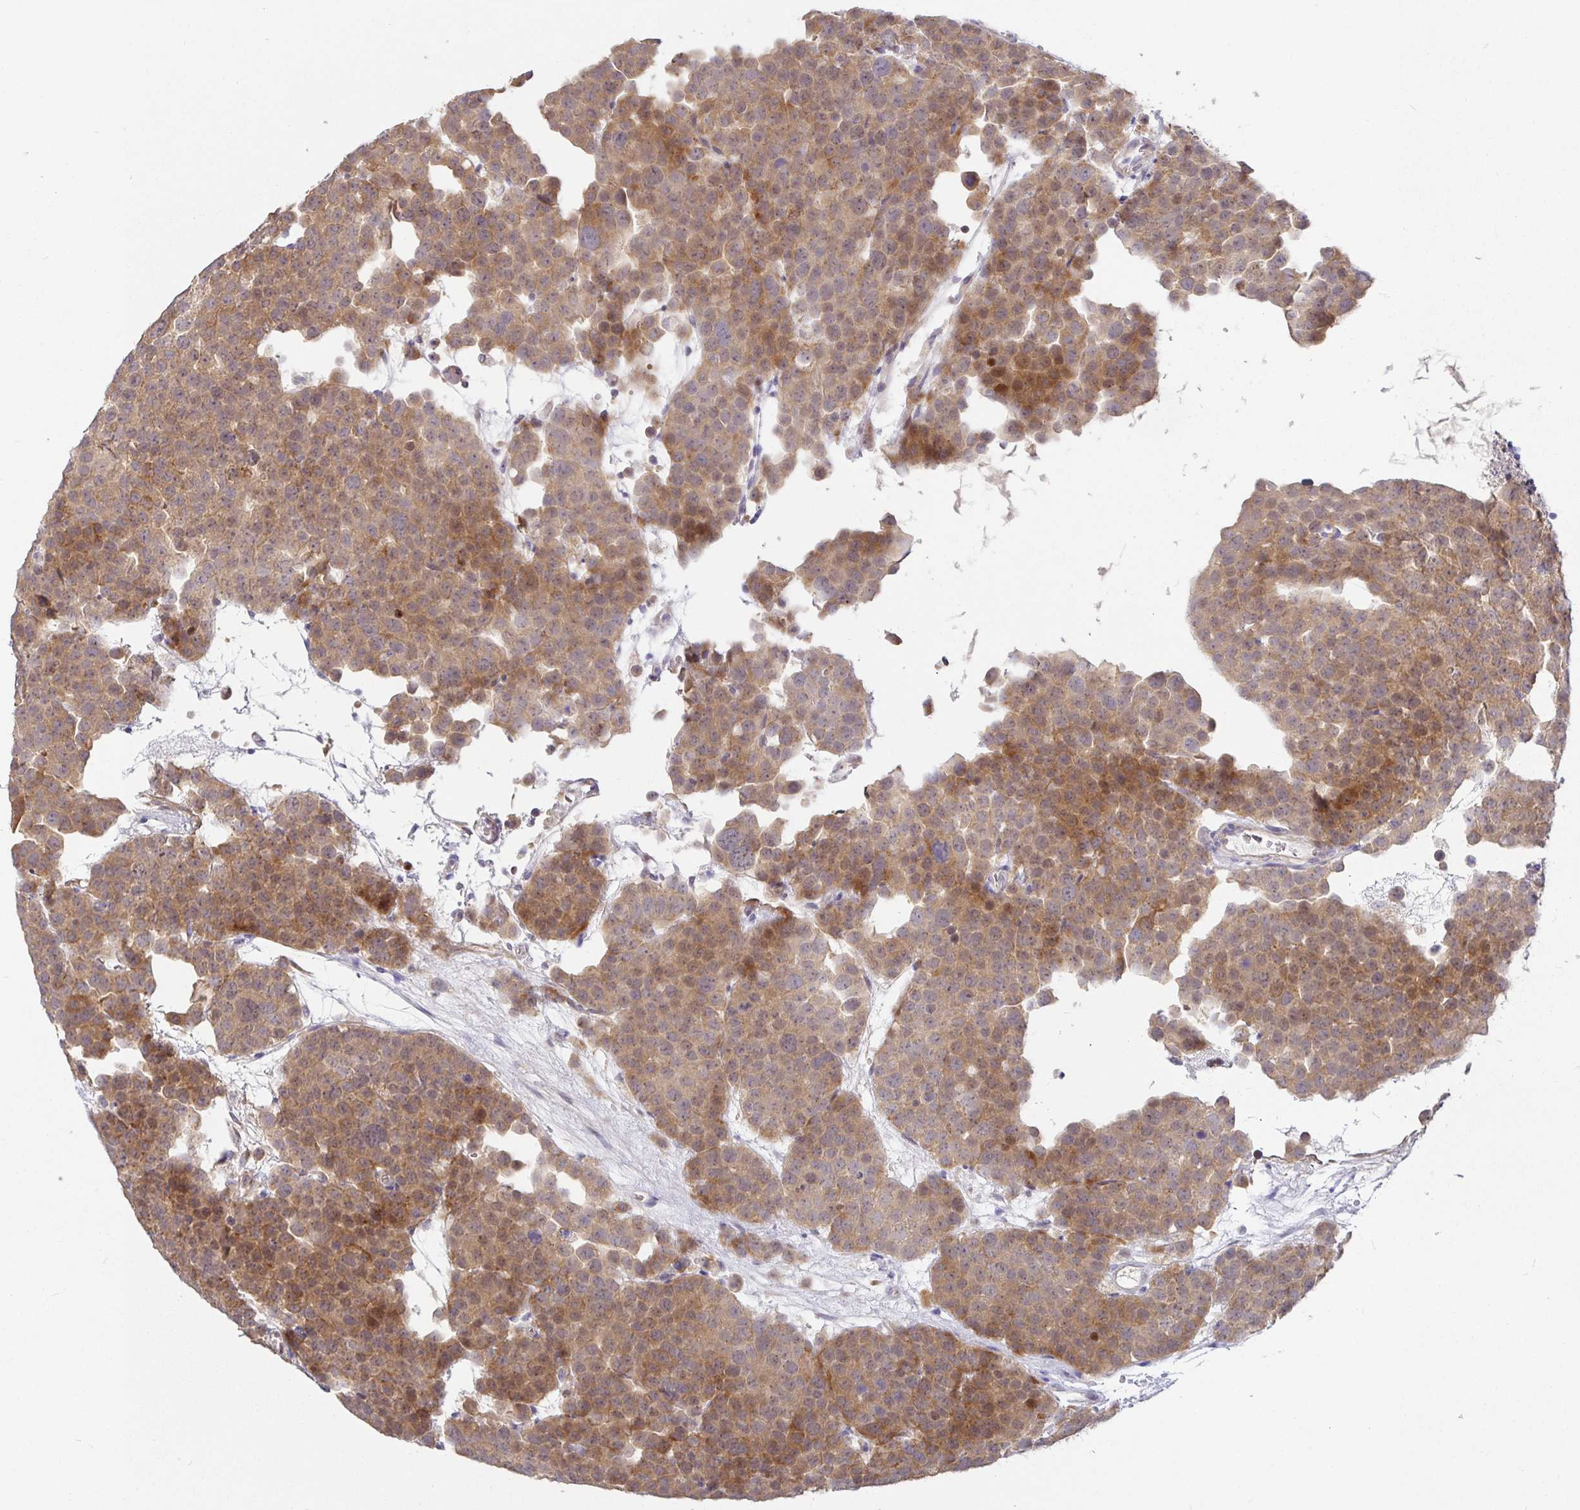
{"staining": {"intensity": "moderate", "quantity": ">75%", "location": "cytoplasmic/membranous"}, "tissue": "testis cancer", "cell_type": "Tumor cells", "image_type": "cancer", "snomed": [{"axis": "morphology", "description": "Seminoma, NOS"}, {"axis": "topography", "description": "Testis"}], "caption": "Moderate cytoplasmic/membranous staining for a protein is appreciated in about >75% of tumor cells of seminoma (testis) using immunohistochemistry.", "gene": "ZDHHC11", "patient": {"sex": "male", "age": 71}}